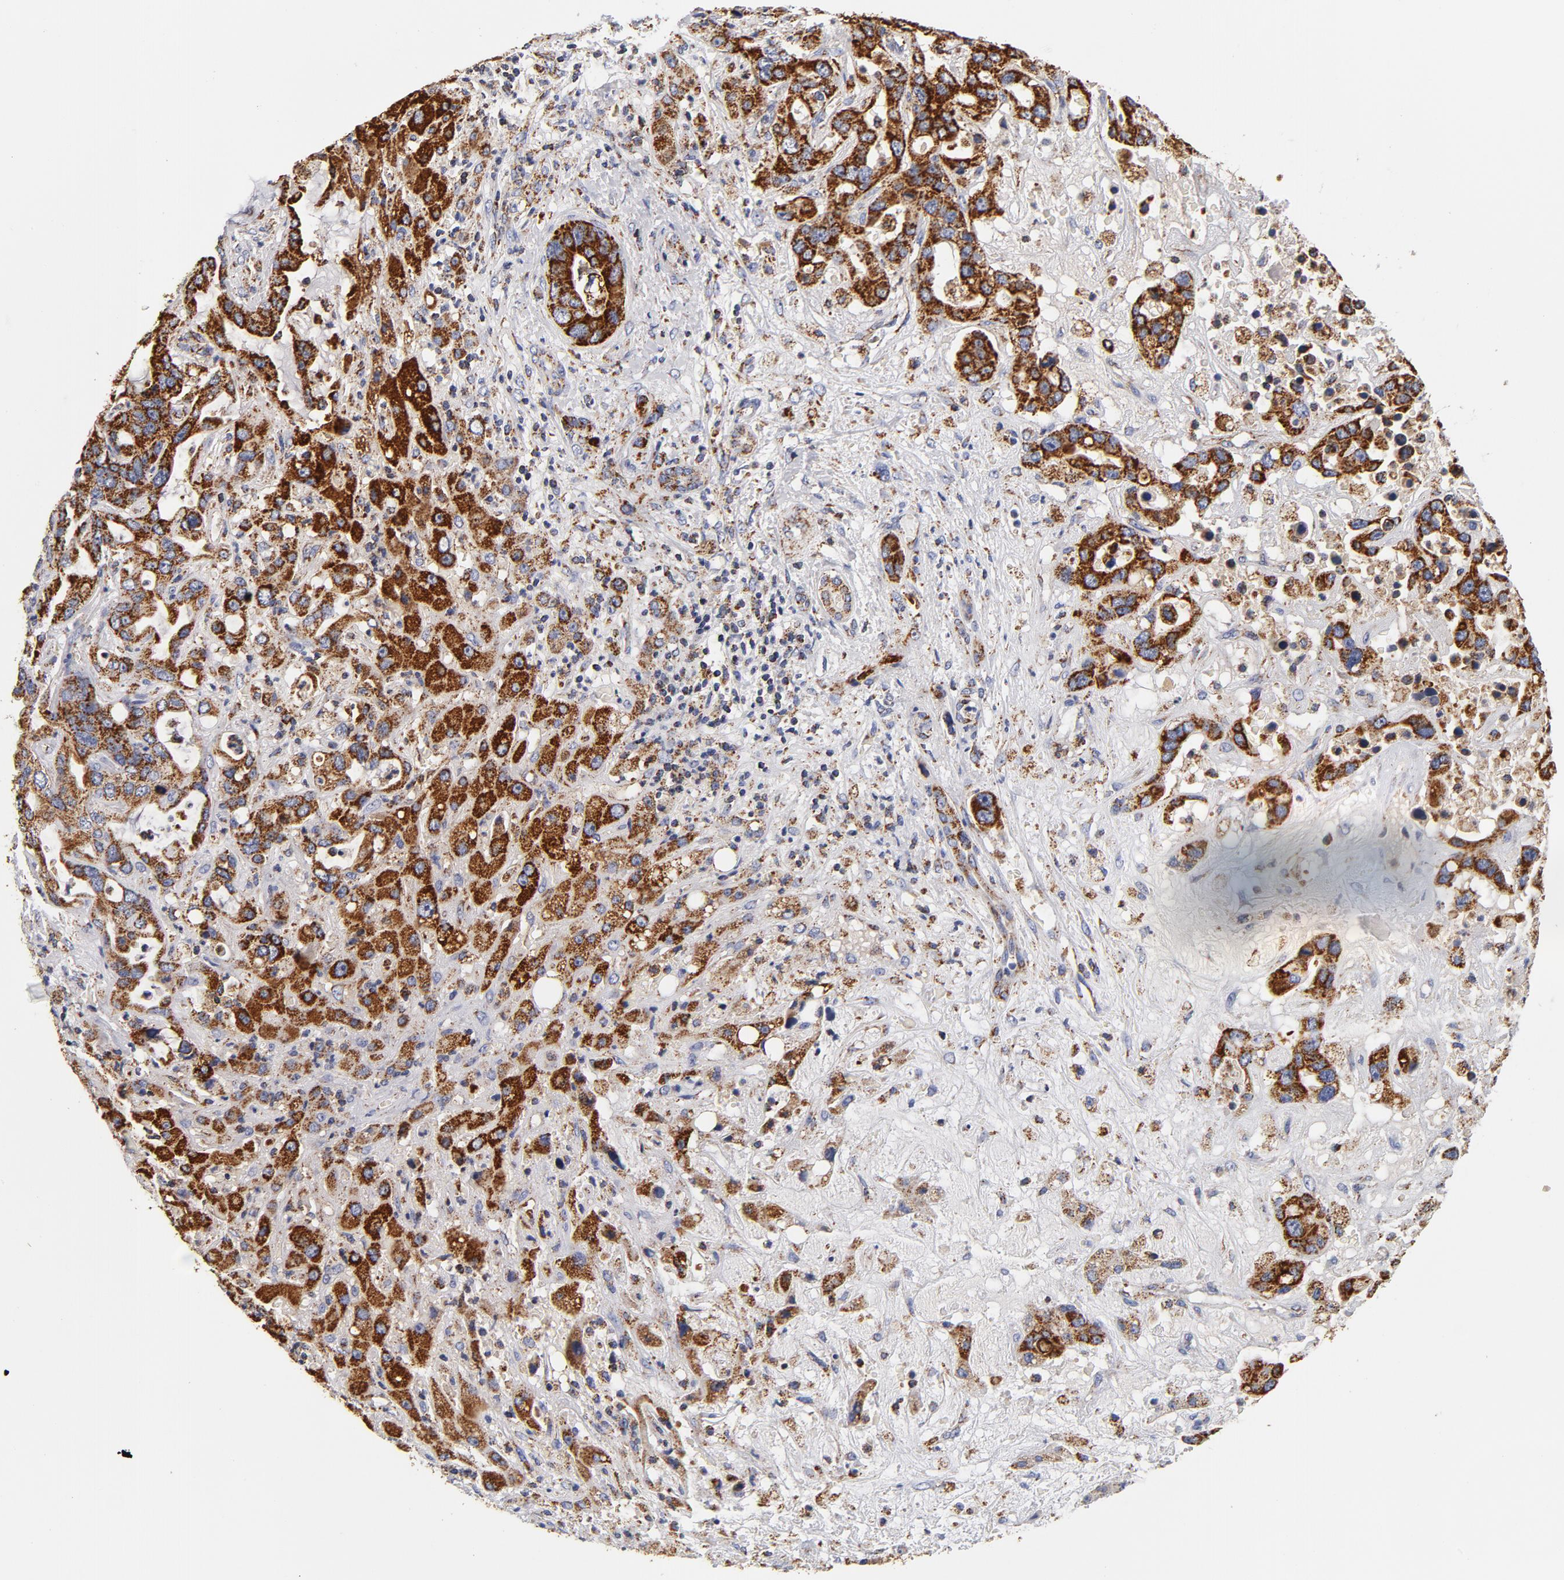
{"staining": {"intensity": "strong", "quantity": ">75%", "location": "cytoplasmic/membranous"}, "tissue": "liver cancer", "cell_type": "Tumor cells", "image_type": "cancer", "snomed": [{"axis": "morphology", "description": "Cholangiocarcinoma"}, {"axis": "topography", "description": "Liver"}], "caption": "Immunohistochemistry (IHC) image of human liver cholangiocarcinoma stained for a protein (brown), which demonstrates high levels of strong cytoplasmic/membranous positivity in about >75% of tumor cells.", "gene": "ECHS1", "patient": {"sex": "female", "age": 65}}